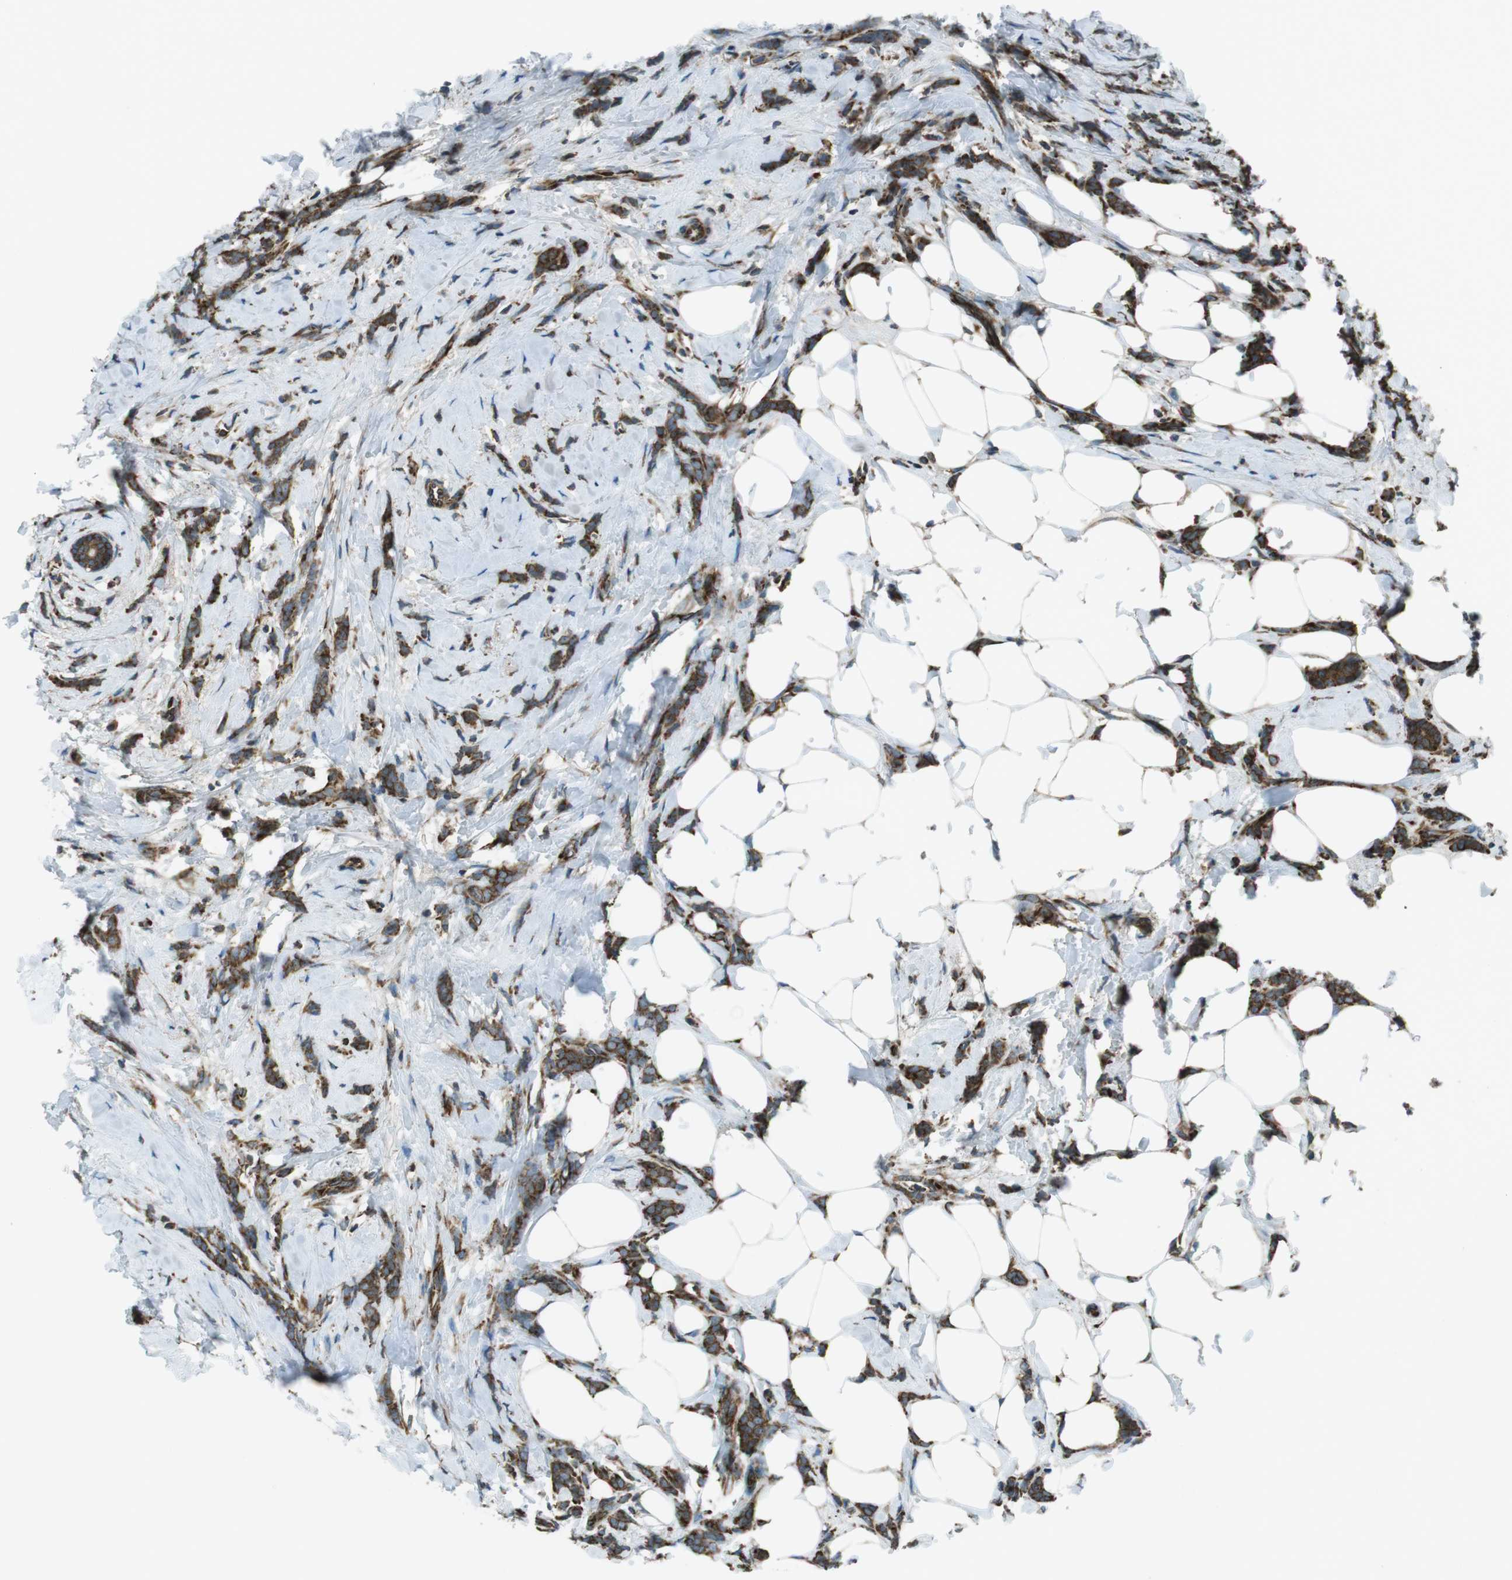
{"staining": {"intensity": "strong", "quantity": ">75%", "location": "cytoplasmic/membranous"}, "tissue": "breast cancer", "cell_type": "Tumor cells", "image_type": "cancer", "snomed": [{"axis": "morphology", "description": "Lobular carcinoma, in situ"}, {"axis": "morphology", "description": "Lobular carcinoma"}, {"axis": "topography", "description": "Breast"}], "caption": "A histopathology image of breast lobular carcinoma in situ stained for a protein reveals strong cytoplasmic/membranous brown staining in tumor cells.", "gene": "KTN1", "patient": {"sex": "female", "age": 41}}